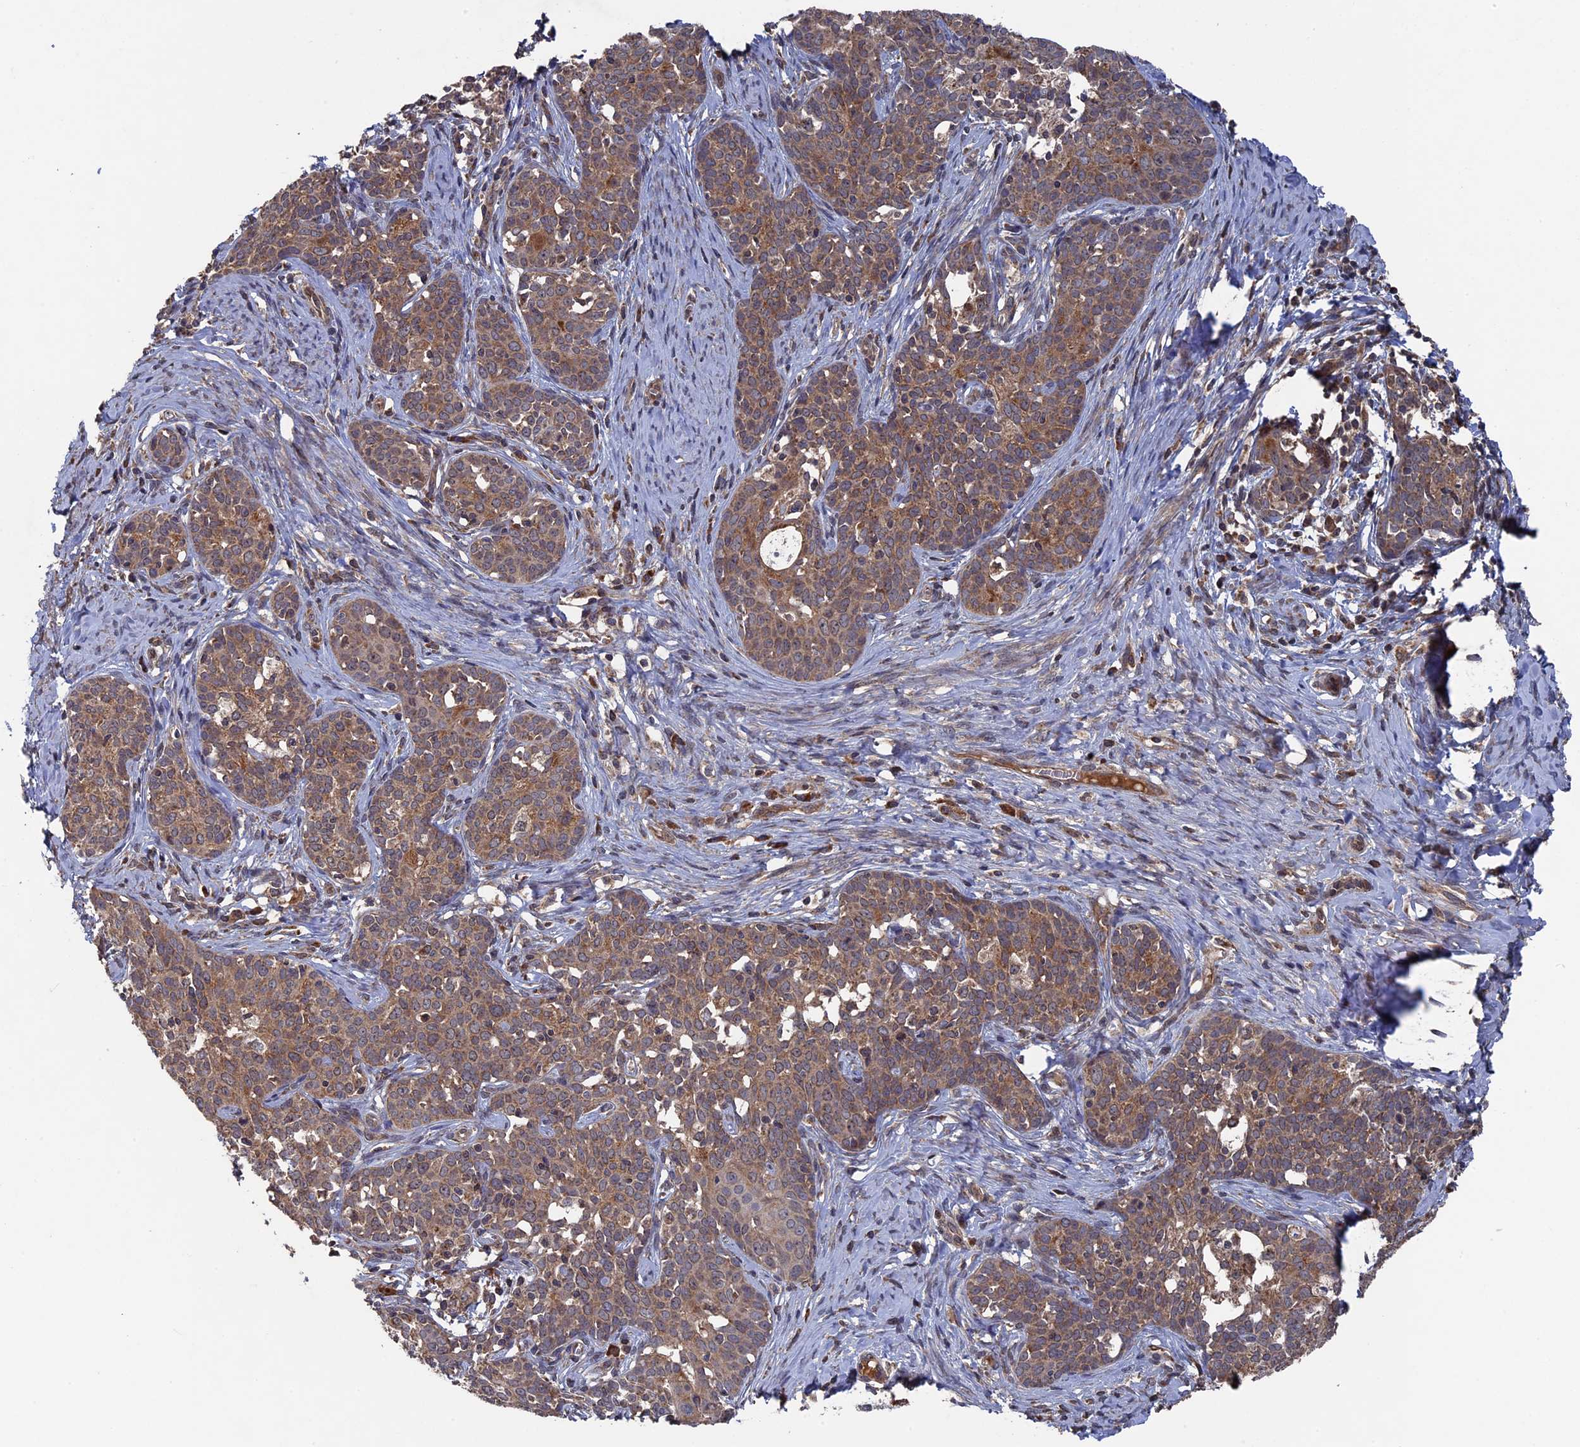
{"staining": {"intensity": "weak", "quantity": "25%-75%", "location": "cytoplasmic/membranous"}, "tissue": "cervical cancer", "cell_type": "Tumor cells", "image_type": "cancer", "snomed": [{"axis": "morphology", "description": "Squamous cell carcinoma, NOS"}, {"axis": "topography", "description": "Cervix"}], "caption": "Immunohistochemistry (IHC) staining of cervical cancer, which shows low levels of weak cytoplasmic/membranous staining in about 25%-75% of tumor cells indicating weak cytoplasmic/membranous protein expression. The staining was performed using DAB (3,3'-diaminobenzidine) (brown) for protein detection and nuclei were counterstained in hematoxylin (blue).", "gene": "RAB15", "patient": {"sex": "female", "age": 52}}